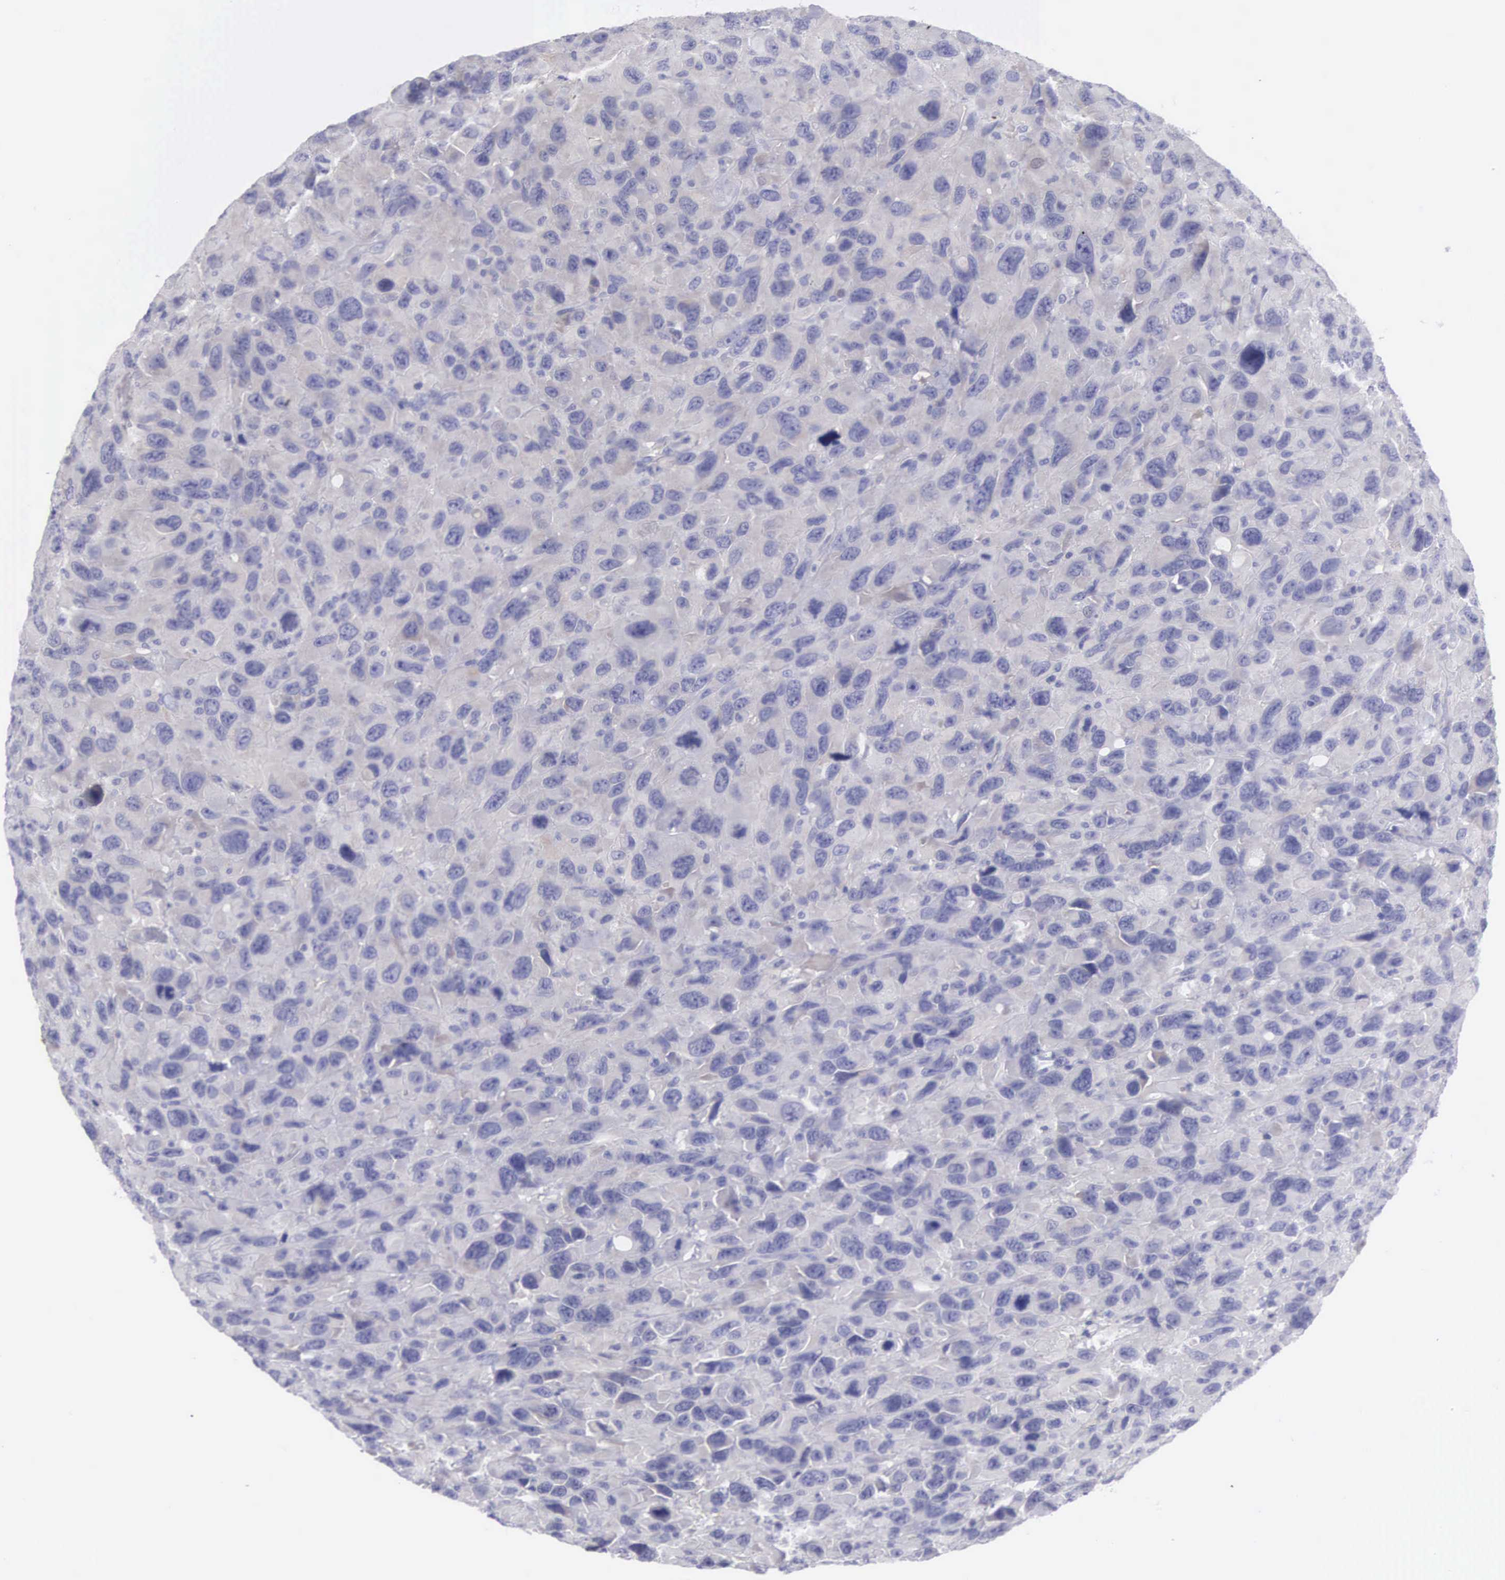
{"staining": {"intensity": "negative", "quantity": "none", "location": "none"}, "tissue": "renal cancer", "cell_type": "Tumor cells", "image_type": "cancer", "snomed": [{"axis": "morphology", "description": "Adenocarcinoma, NOS"}, {"axis": "topography", "description": "Kidney"}], "caption": "IHC of renal cancer (adenocarcinoma) reveals no positivity in tumor cells. (DAB (3,3'-diaminobenzidine) immunohistochemistry, high magnification).", "gene": "SLITRK4", "patient": {"sex": "male", "age": 79}}